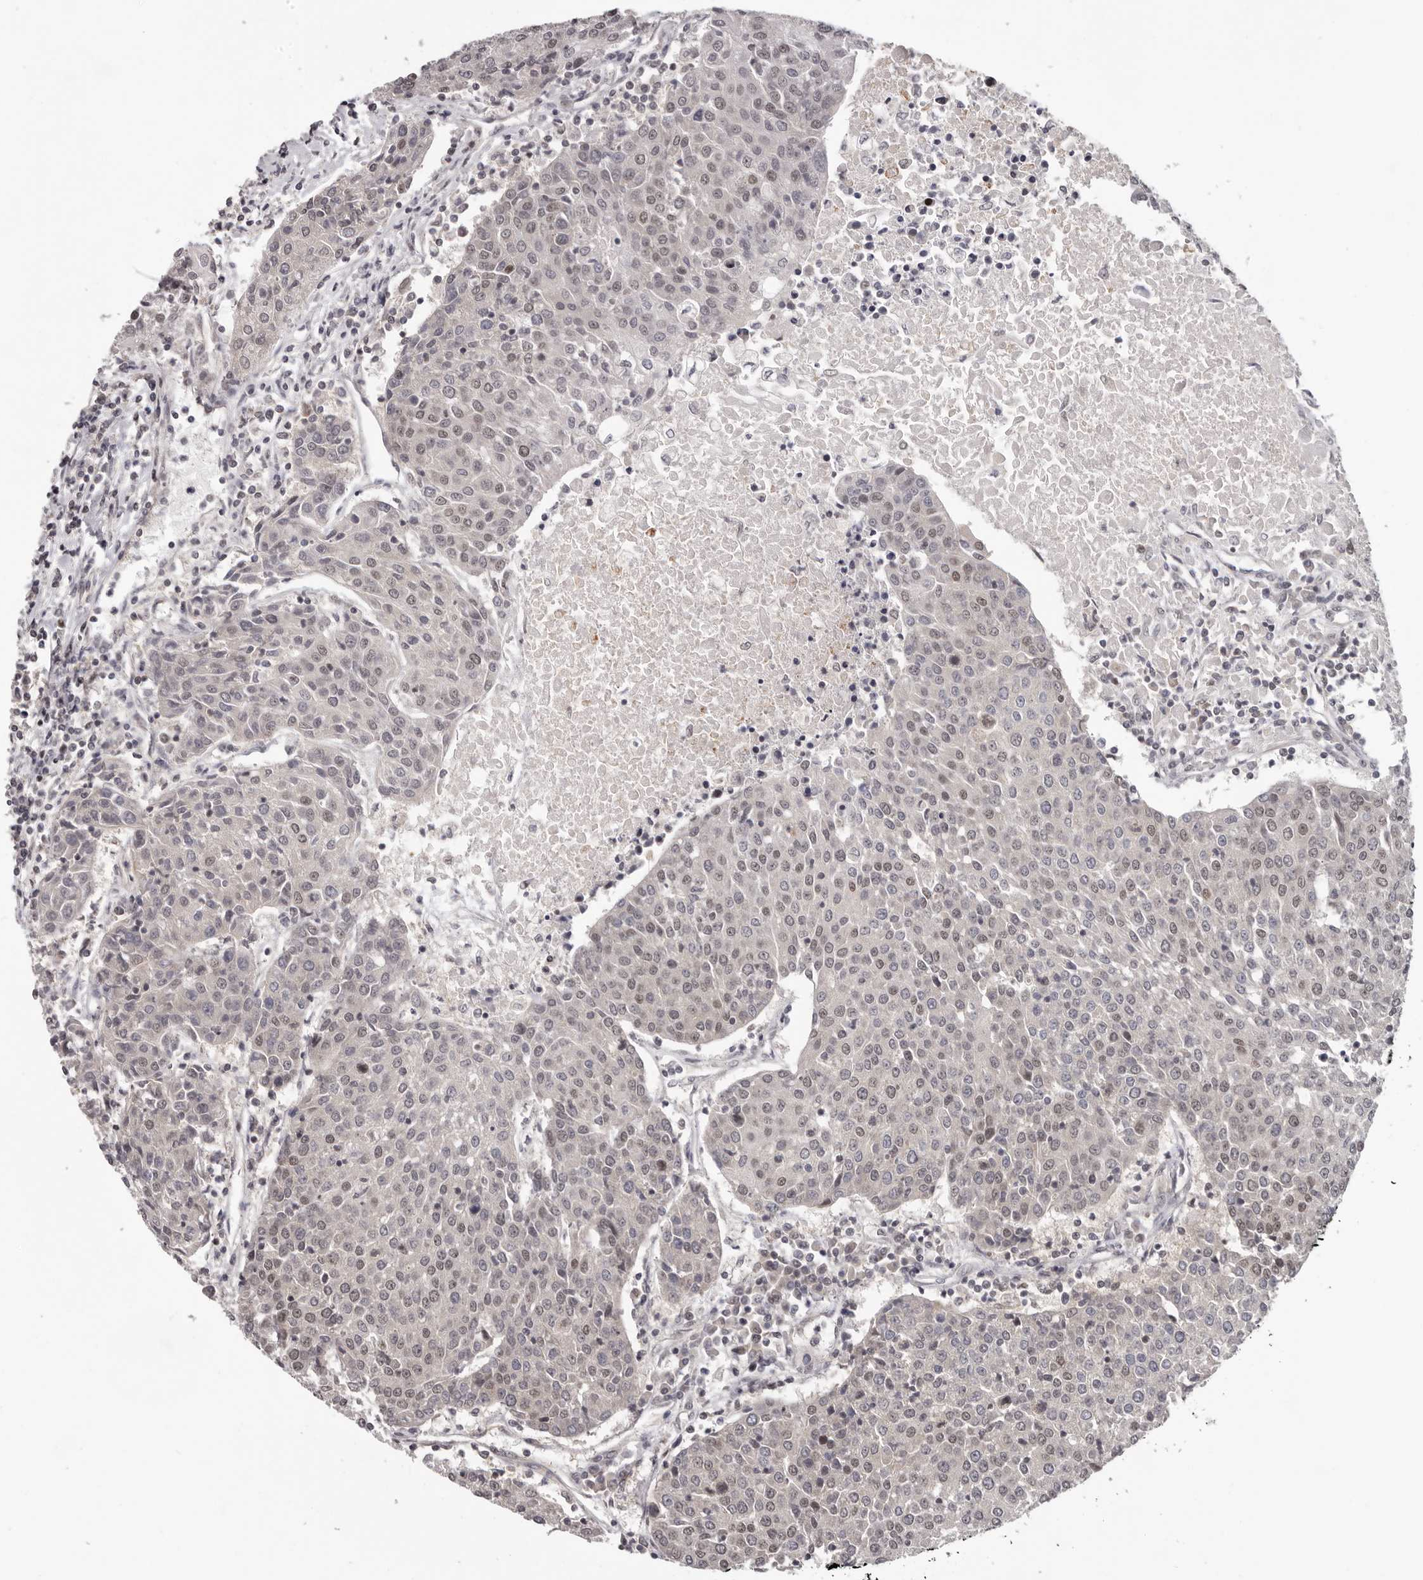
{"staining": {"intensity": "weak", "quantity": "<25%", "location": "nuclear"}, "tissue": "urothelial cancer", "cell_type": "Tumor cells", "image_type": "cancer", "snomed": [{"axis": "morphology", "description": "Urothelial carcinoma, High grade"}, {"axis": "topography", "description": "Urinary bladder"}], "caption": "Immunohistochemistry (IHC) of human urothelial carcinoma (high-grade) reveals no expression in tumor cells. (DAB IHC with hematoxylin counter stain).", "gene": "TBX5", "patient": {"sex": "female", "age": 85}}